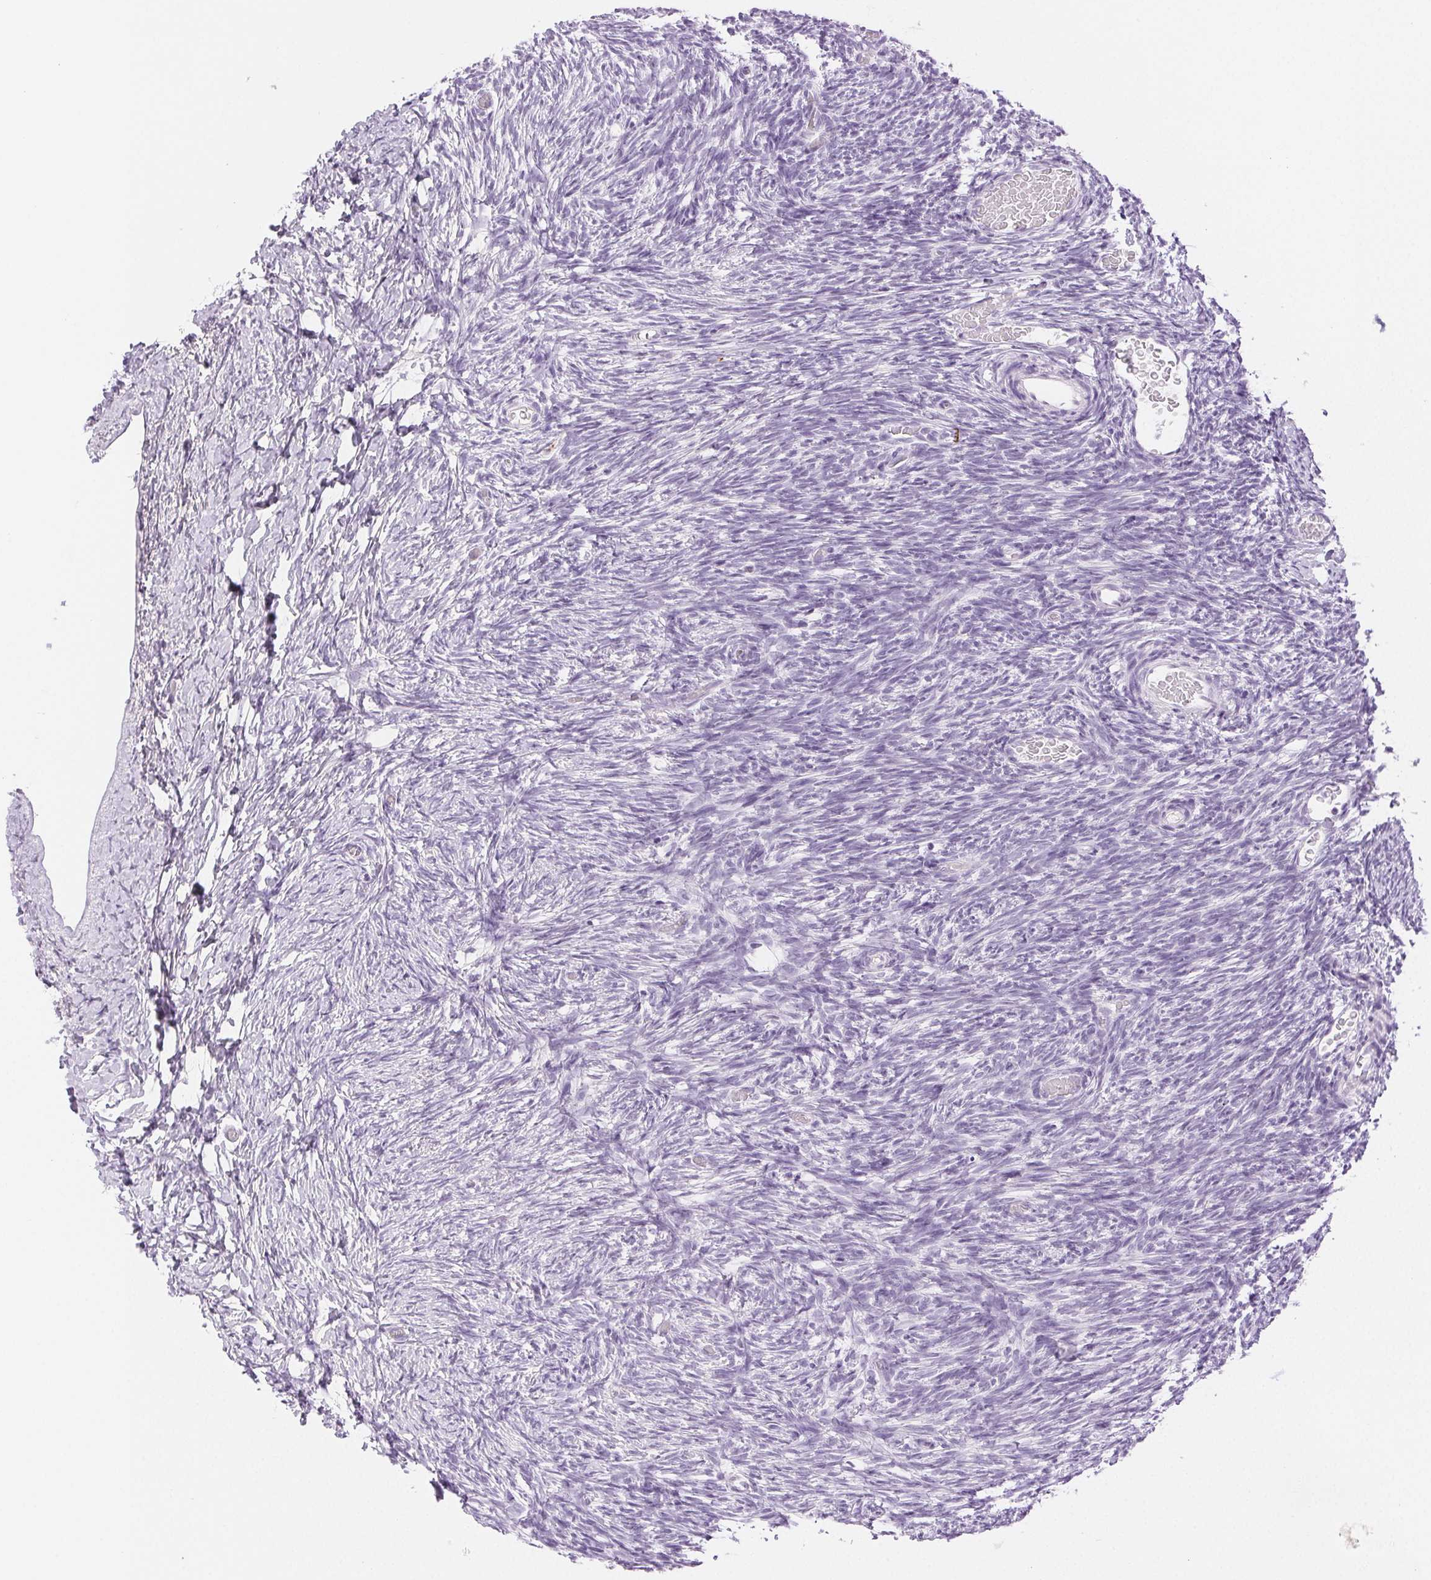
{"staining": {"intensity": "negative", "quantity": "none", "location": "none"}, "tissue": "ovary", "cell_type": "Ovarian stroma cells", "image_type": "normal", "snomed": [{"axis": "morphology", "description": "Normal tissue, NOS"}, {"axis": "topography", "description": "Ovary"}], "caption": "Image shows no protein staining in ovarian stroma cells of unremarkable ovary.", "gene": "SLC5A2", "patient": {"sex": "female", "age": 39}}